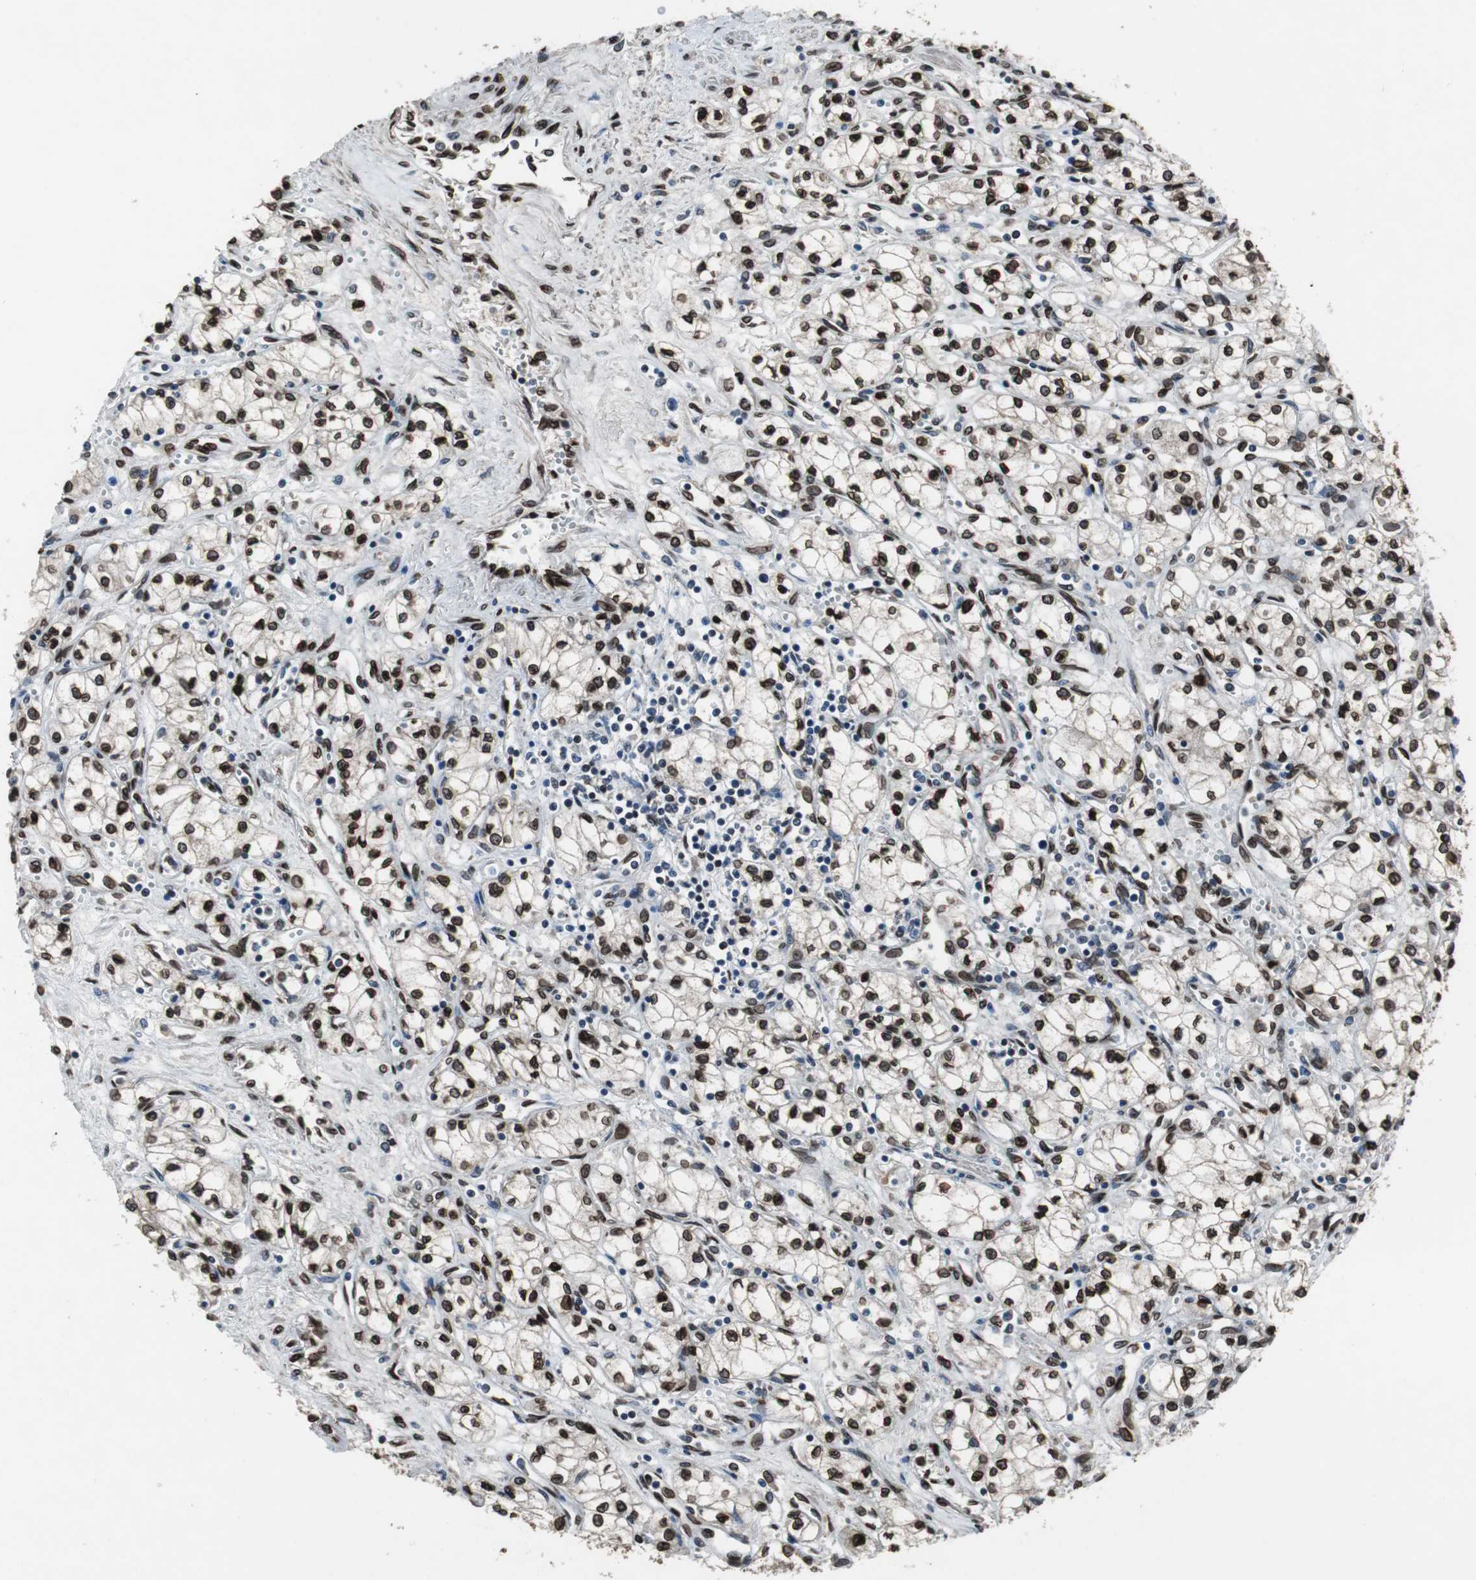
{"staining": {"intensity": "strong", "quantity": ">75%", "location": "cytoplasmic/membranous,nuclear"}, "tissue": "renal cancer", "cell_type": "Tumor cells", "image_type": "cancer", "snomed": [{"axis": "morphology", "description": "Normal tissue, NOS"}, {"axis": "morphology", "description": "Adenocarcinoma, NOS"}, {"axis": "topography", "description": "Kidney"}], "caption": "A high amount of strong cytoplasmic/membranous and nuclear expression is seen in about >75% of tumor cells in renal cancer (adenocarcinoma) tissue.", "gene": "LMNA", "patient": {"sex": "male", "age": 59}}